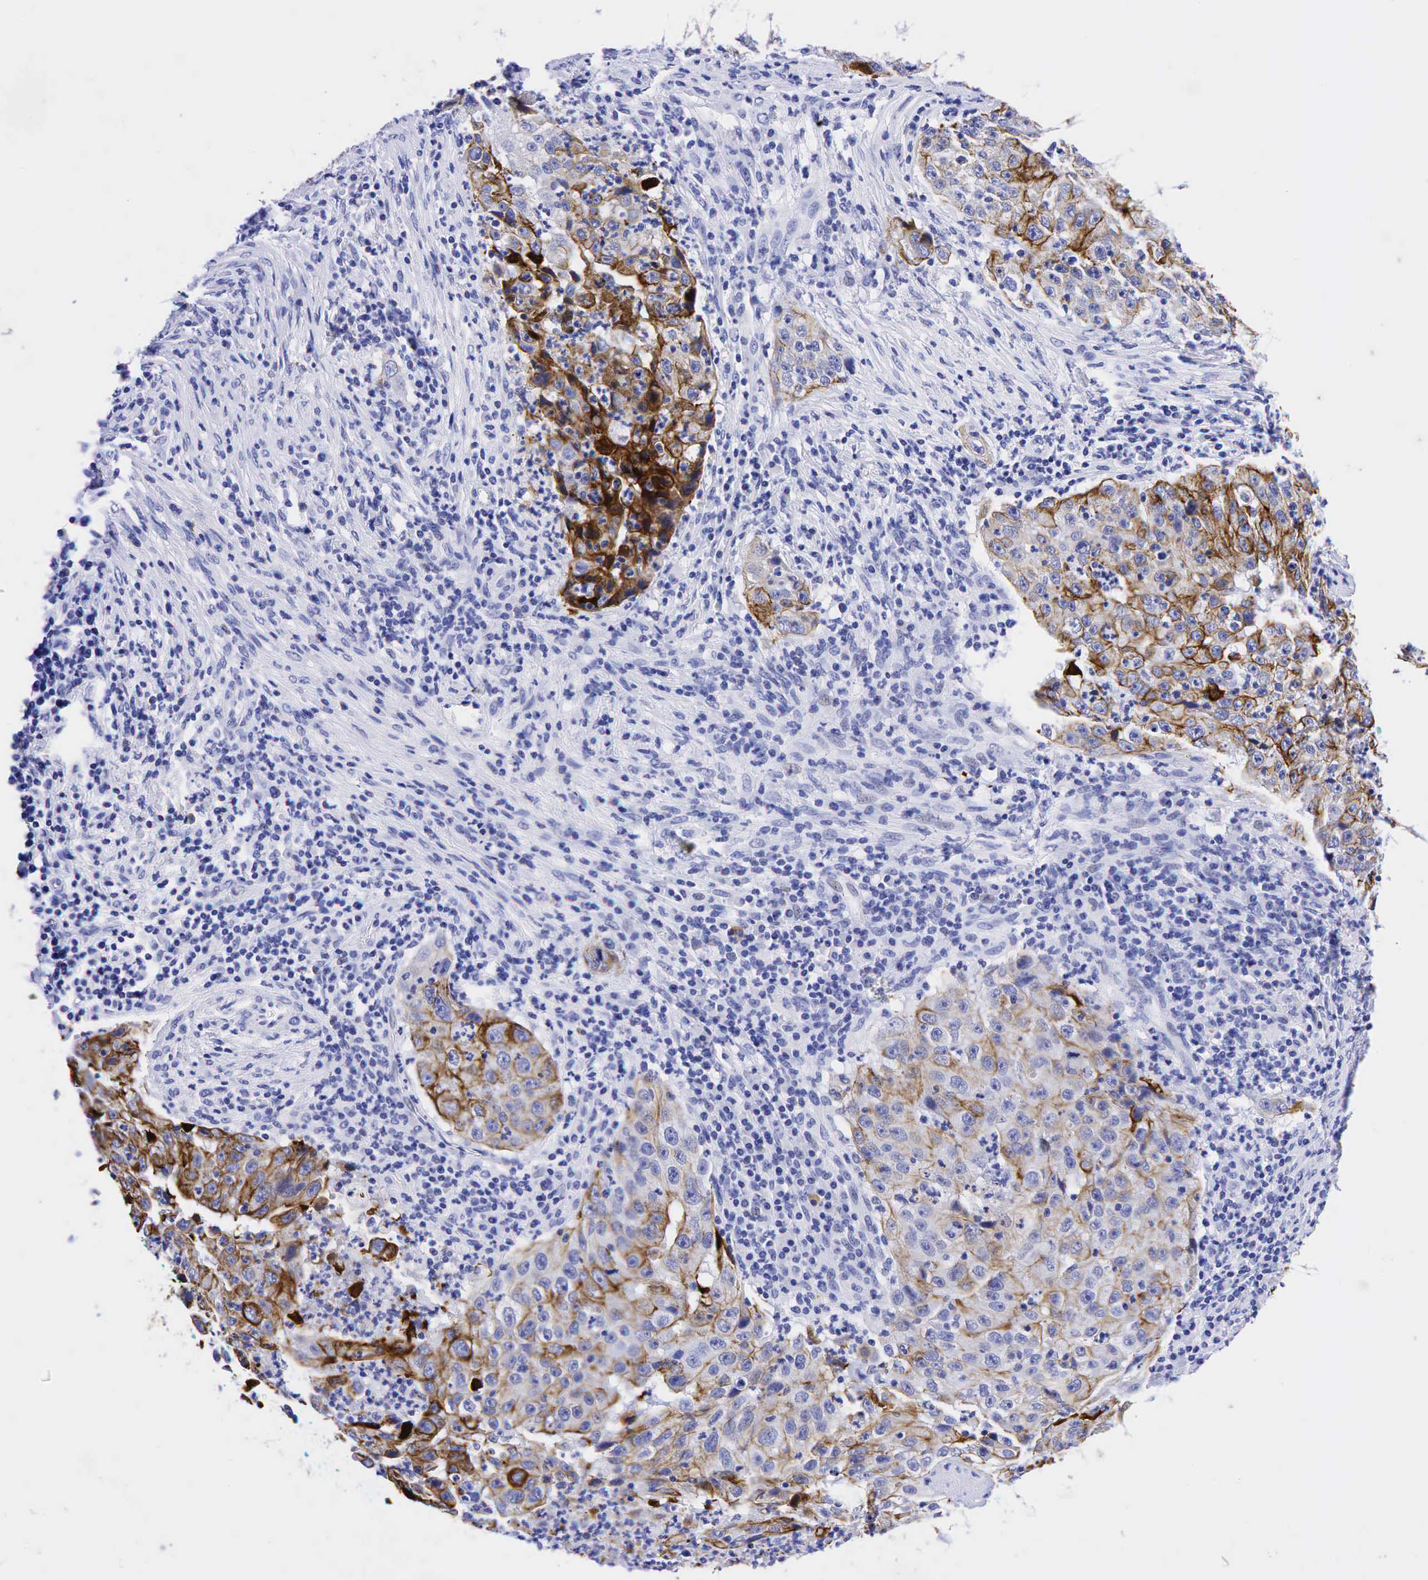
{"staining": {"intensity": "moderate", "quantity": ">75%", "location": "cytoplasmic/membranous"}, "tissue": "lung cancer", "cell_type": "Tumor cells", "image_type": "cancer", "snomed": [{"axis": "morphology", "description": "Squamous cell carcinoma, NOS"}, {"axis": "topography", "description": "Lung"}], "caption": "Moderate cytoplasmic/membranous protein expression is present in approximately >75% of tumor cells in lung cancer. Using DAB (brown) and hematoxylin (blue) stains, captured at high magnification using brightfield microscopy.", "gene": "KRT18", "patient": {"sex": "male", "age": 64}}